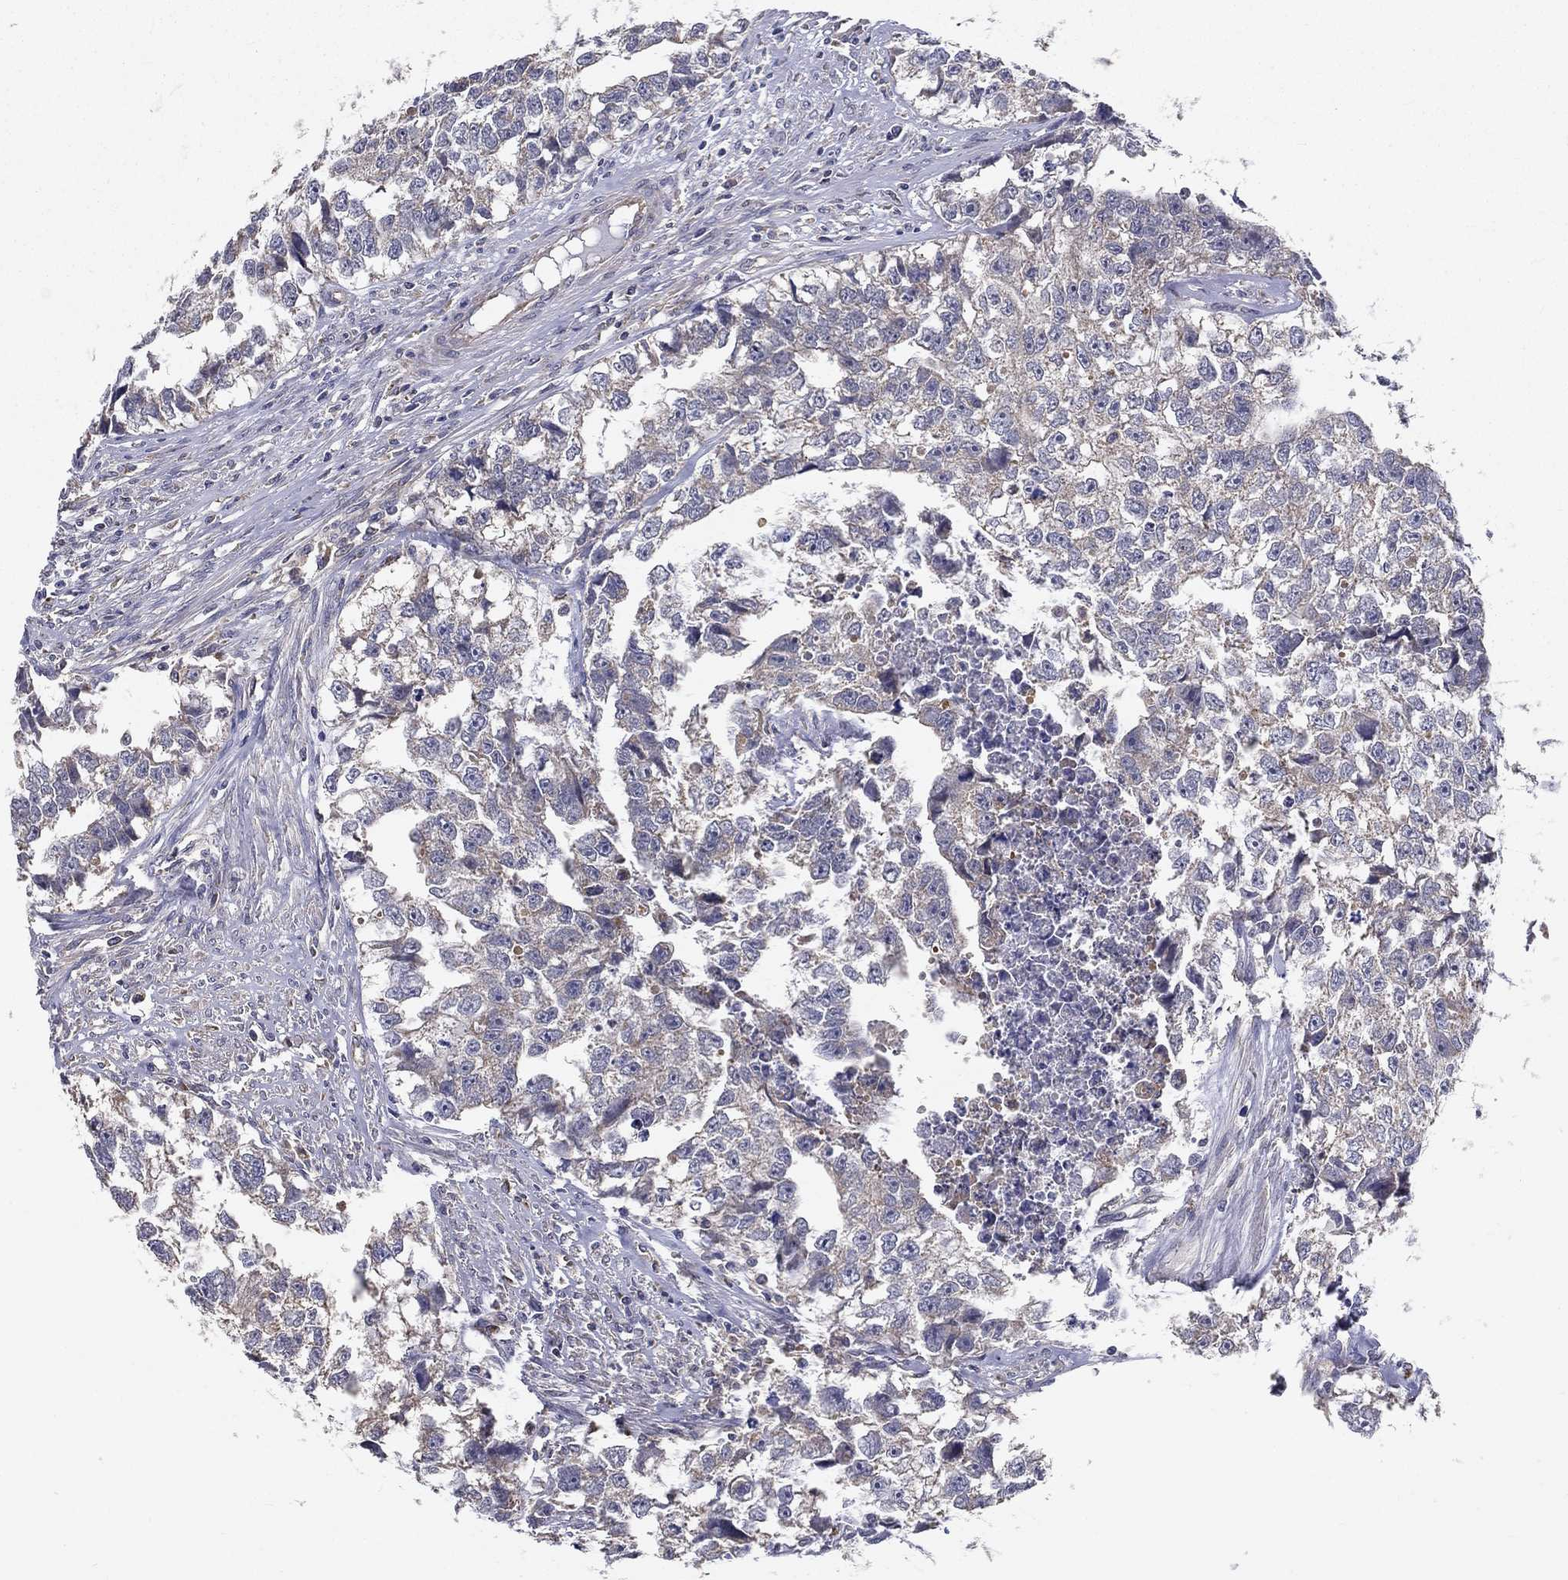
{"staining": {"intensity": "negative", "quantity": "none", "location": "none"}, "tissue": "testis cancer", "cell_type": "Tumor cells", "image_type": "cancer", "snomed": [{"axis": "morphology", "description": "Carcinoma, Embryonal, NOS"}, {"axis": "morphology", "description": "Teratoma, malignant, NOS"}, {"axis": "topography", "description": "Testis"}], "caption": "There is no significant positivity in tumor cells of testis cancer. (Brightfield microscopy of DAB immunohistochemistry at high magnification).", "gene": "ALDH4A1", "patient": {"sex": "male", "age": 44}}